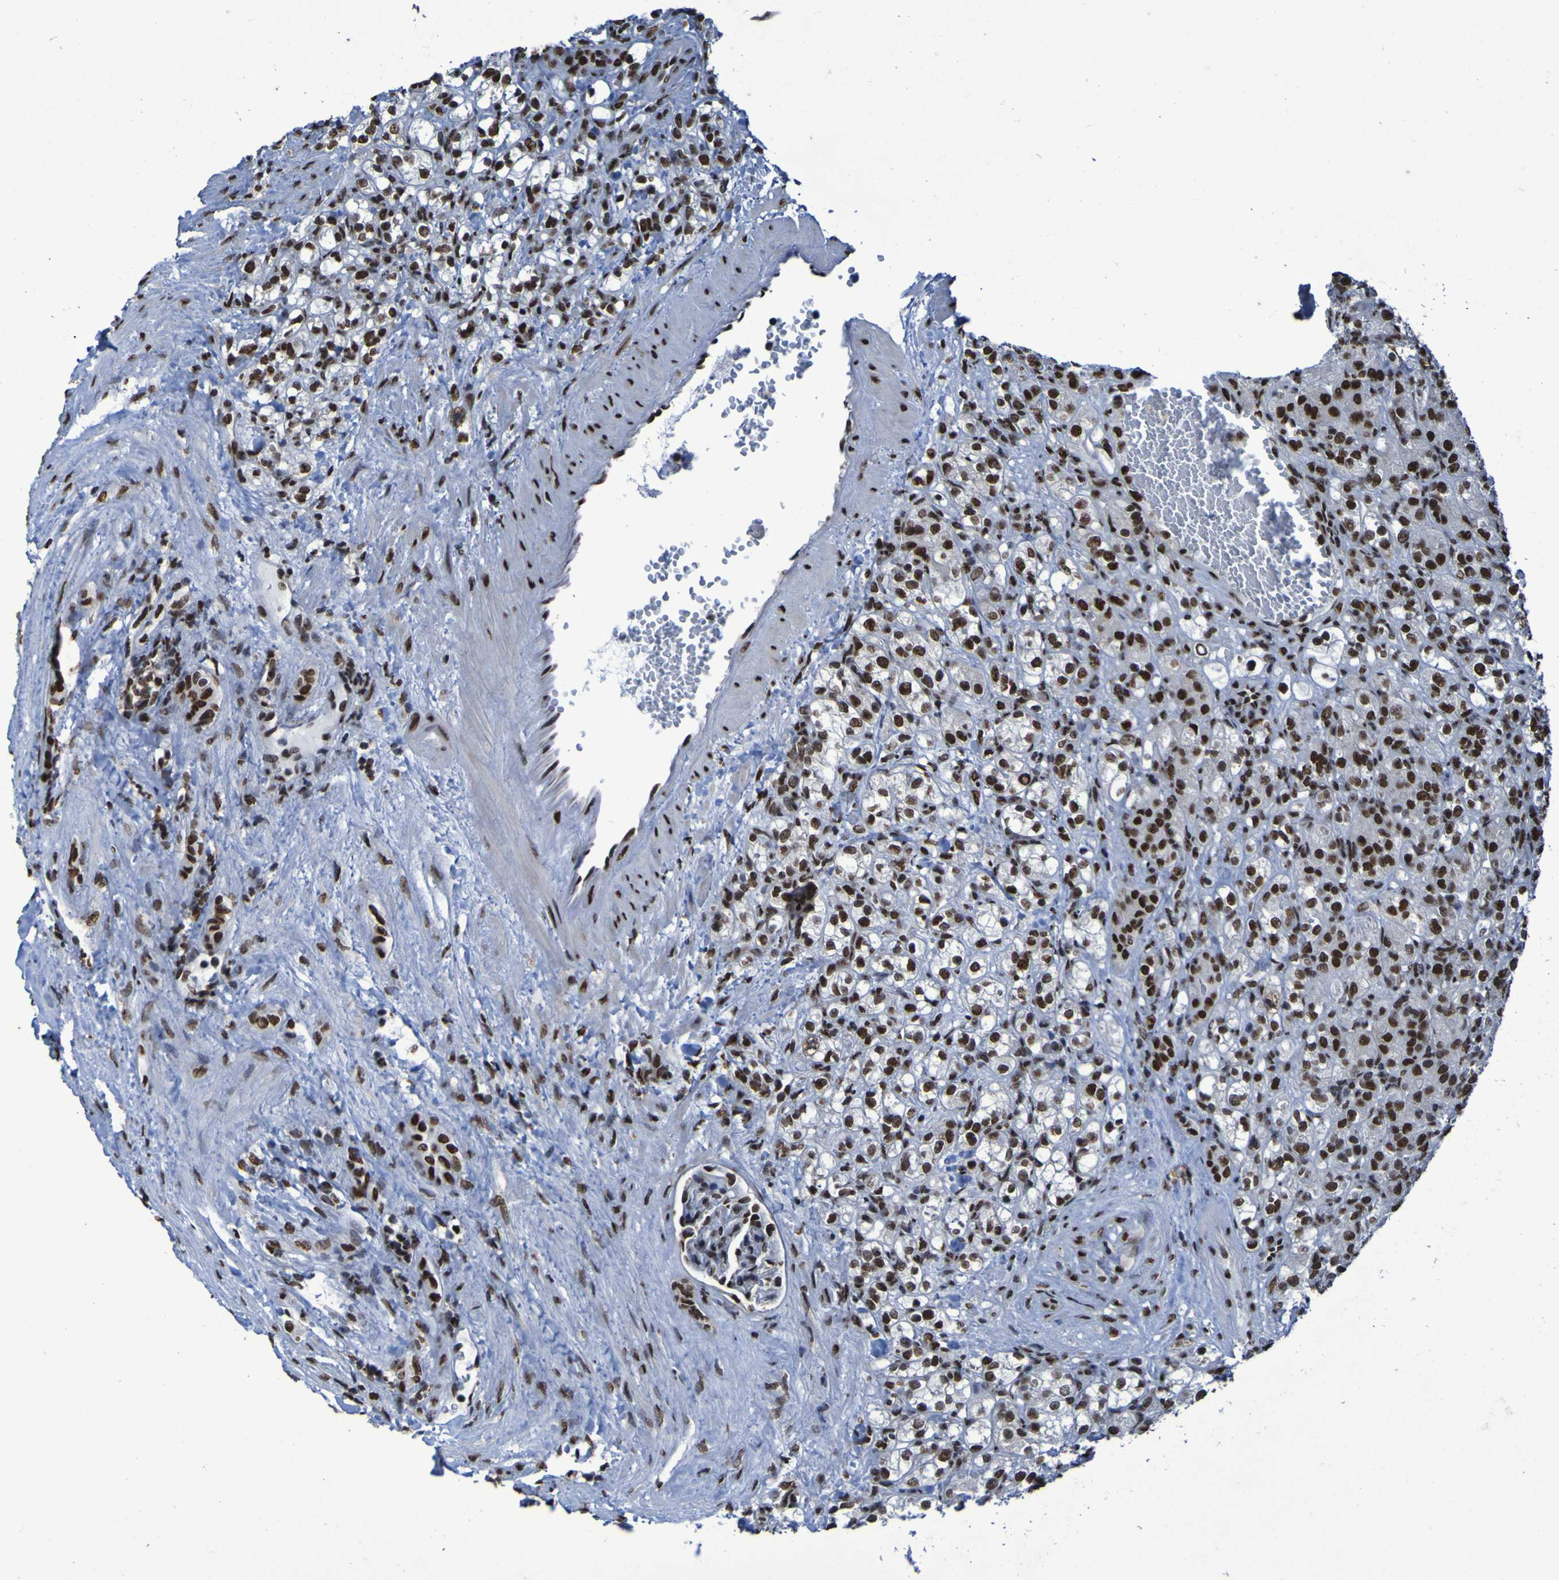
{"staining": {"intensity": "strong", "quantity": ">75%", "location": "nuclear"}, "tissue": "renal cancer", "cell_type": "Tumor cells", "image_type": "cancer", "snomed": [{"axis": "morphology", "description": "Adenocarcinoma, NOS"}, {"axis": "topography", "description": "Kidney"}], "caption": "Immunohistochemical staining of human adenocarcinoma (renal) reveals strong nuclear protein positivity in about >75% of tumor cells. (Stains: DAB (3,3'-diaminobenzidine) in brown, nuclei in blue, Microscopy: brightfield microscopy at high magnification).", "gene": "HNRNPR", "patient": {"sex": "male", "age": 61}}